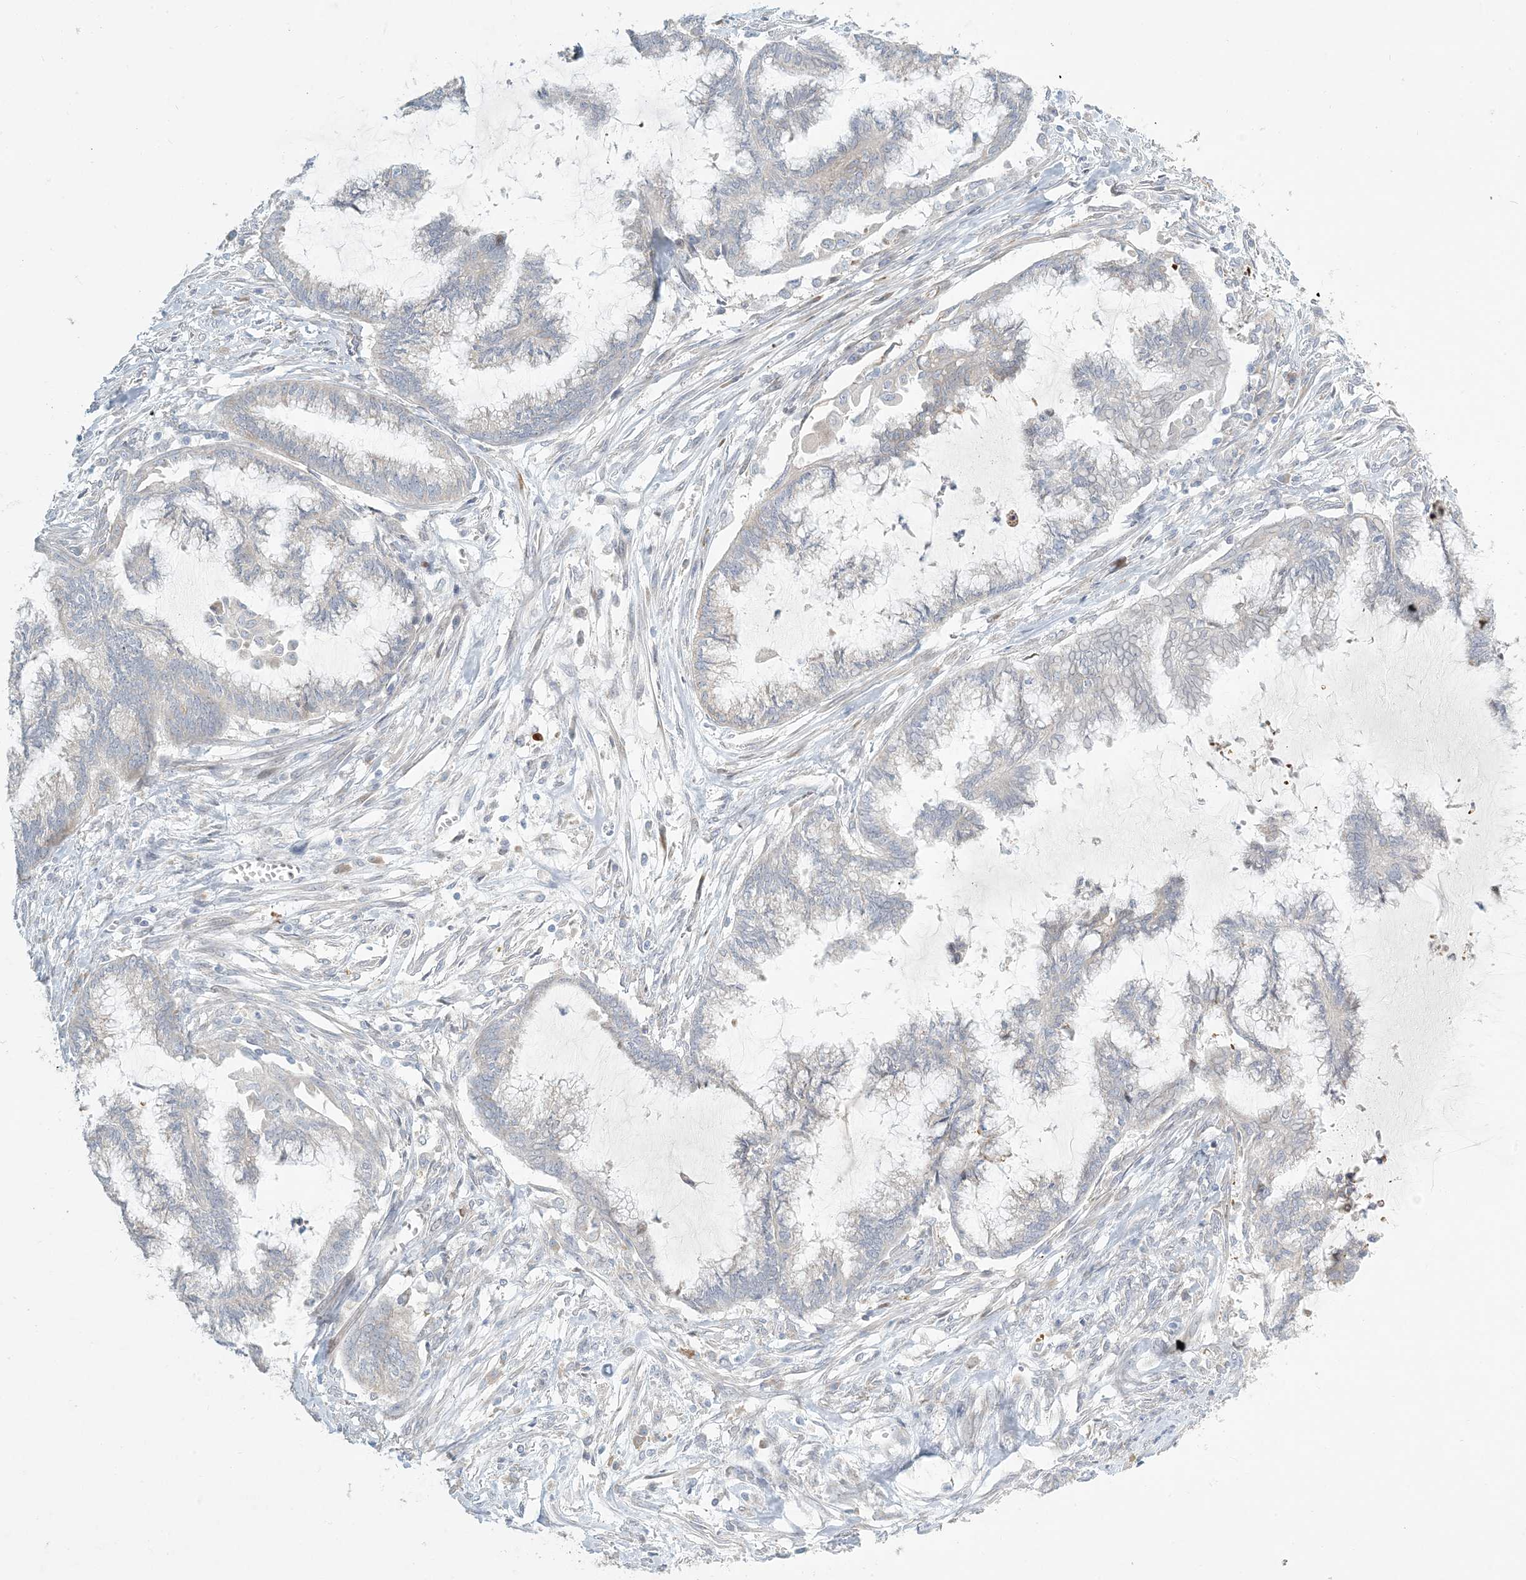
{"staining": {"intensity": "negative", "quantity": "none", "location": "none"}, "tissue": "endometrial cancer", "cell_type": "Tumor cells", "image_type": "cancer", "snomed": [{"axis": "morphology", "description": "Adenocarcinoma, NOS"}, {"axis": "topography", "description": "Endometrium"}], "caption": "This is an immunohistochemistry (IHC) micrograph of human endometrial cancer (adenocarcinoma). There is no staining in tumor cells.", "gene": "ZNF385D", "patient": {"sex": "female", "age": 86}}